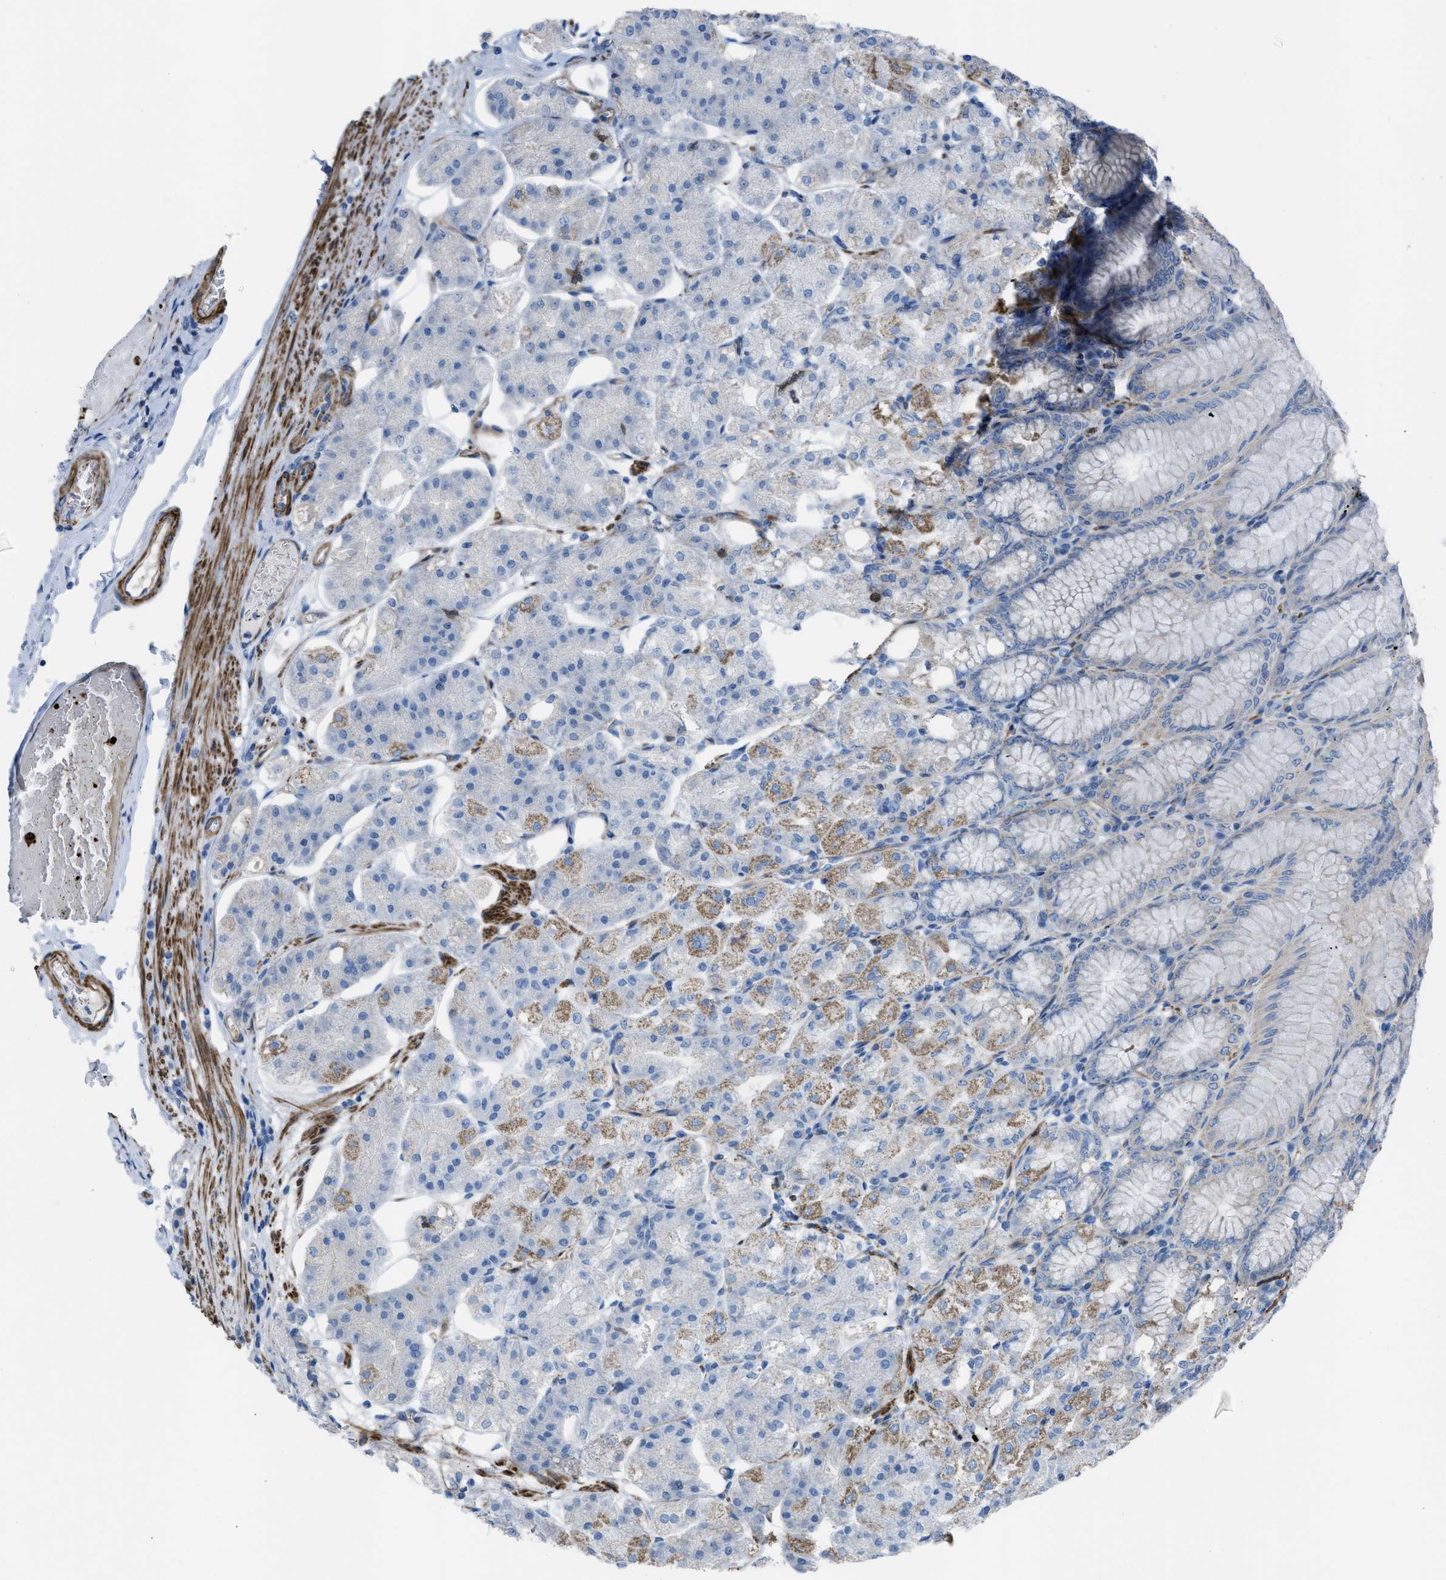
{"staining": {"intensity": "moderate", "quantity": "25%-75%", "location": "cytoplasmic/membranous"}, "tissue": "stomach", "cell_type": "Glandular cells", "image_type": "normal", "snomed": [{"axis": "morphology", "description": "Normal tissue, NOS"}, {"axis": "topography", "description": "Stomach, lower"}], "caption": "A brown stain labels moderate cytoplasmic/membranous positivity of a protein in glandular cells of unremarkable stomach. (brown staining indicates protein expression, while blue staining denotes nuclei).", "gene": "KCNH7", "patient": {"sex": "male", "age": 71}}